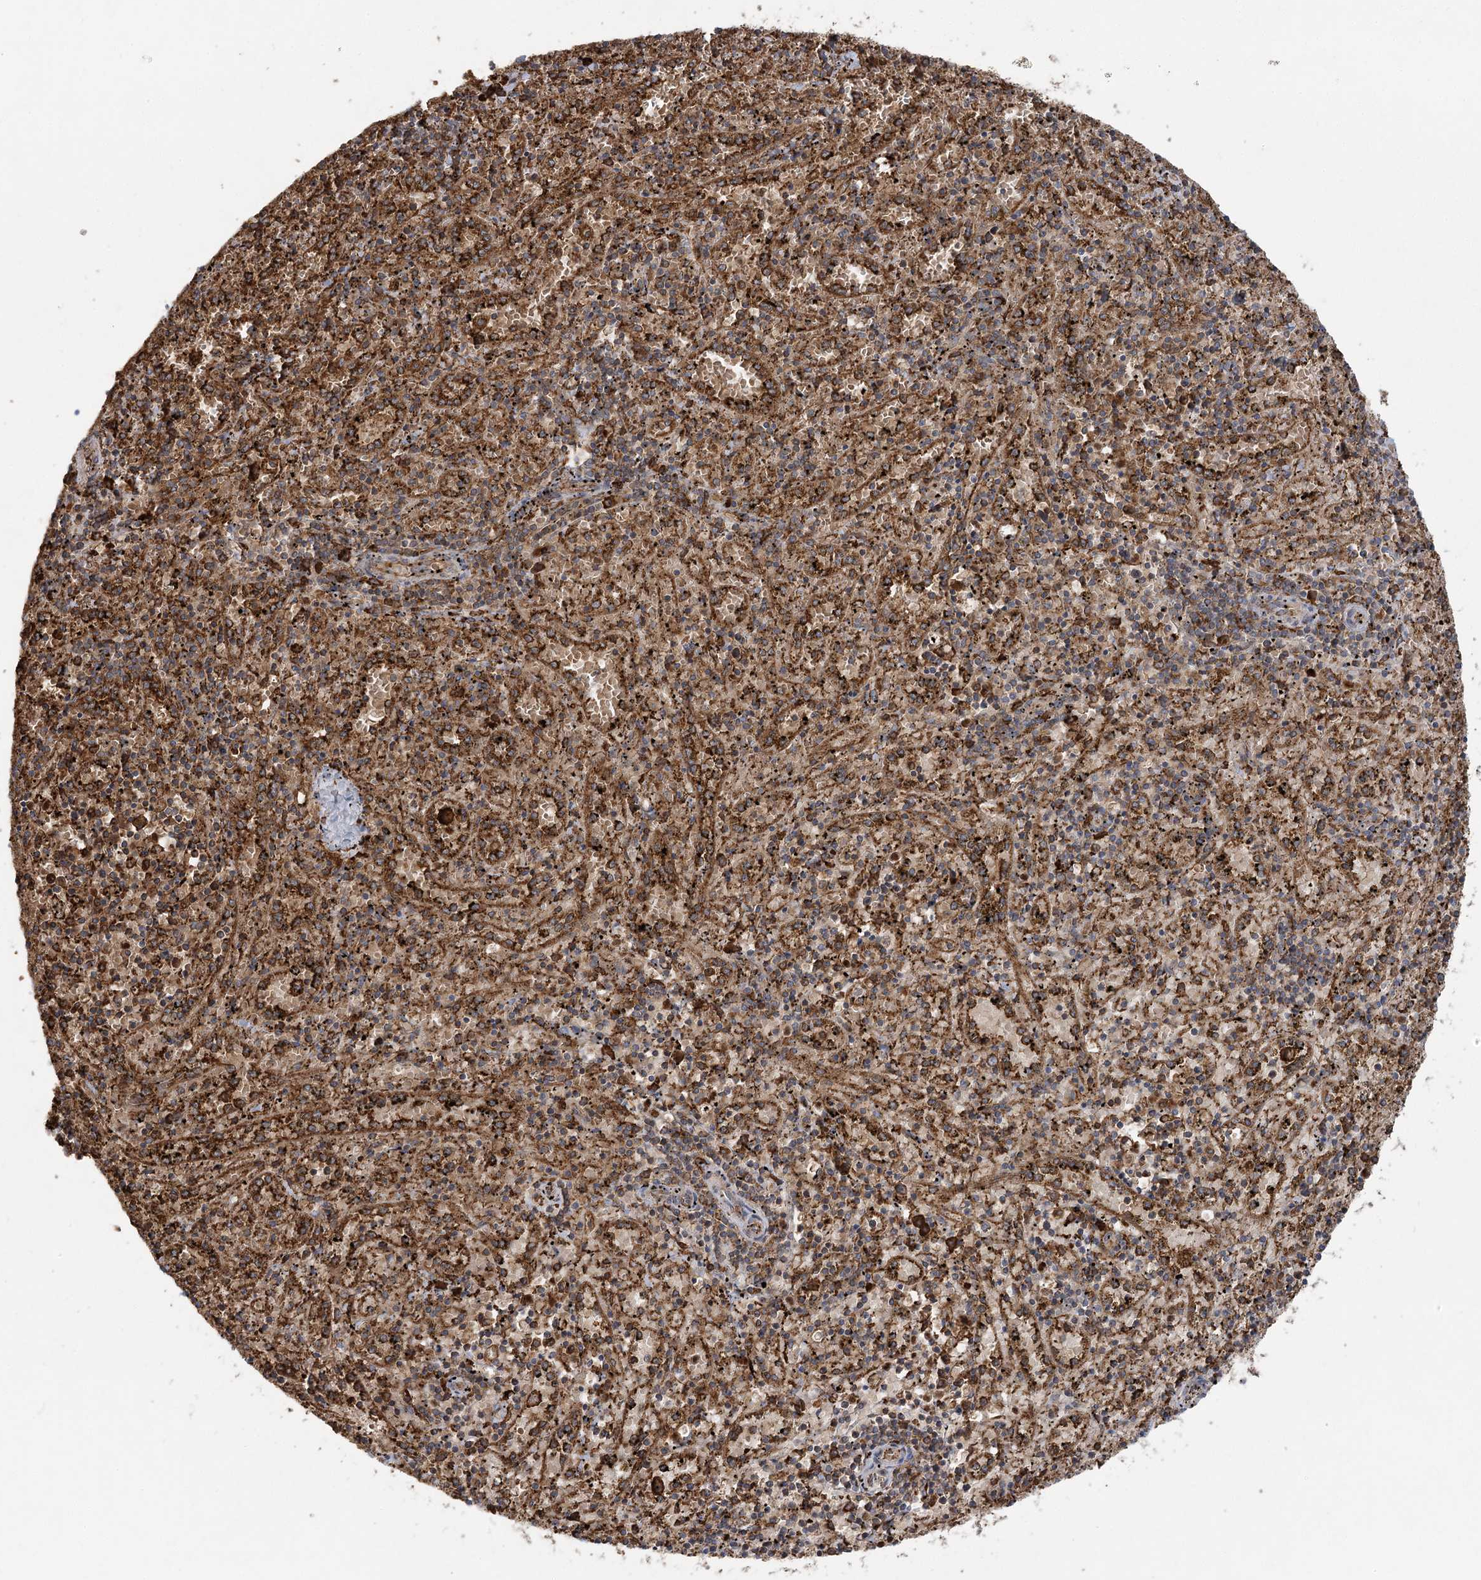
{"staining": {"intensity": "strong", "quantity": ">75%", "location": "cytoplasmic/membranous"}, "tissue": "spleen", "cell_type": "Cells in red pulp", "image_type": "normal", "snomed": [{"axis": "morphology", "description": "Normal tissue, NOS"}, {"axis": "topography", "description": "Spleen"}], "caption": "The image reveals a brown stain indicating the presence of a protein in the cytoplasmic/membranous of cells in red pulp in spleen. The staining was performed using DAB (3,3'-diaminobenzidine), with brown indicating positive protein expression. Nuclei are stained blue with hematoxylin.", "gene": "ACAP2", "patient": {"sex": "male", "age": 11}}